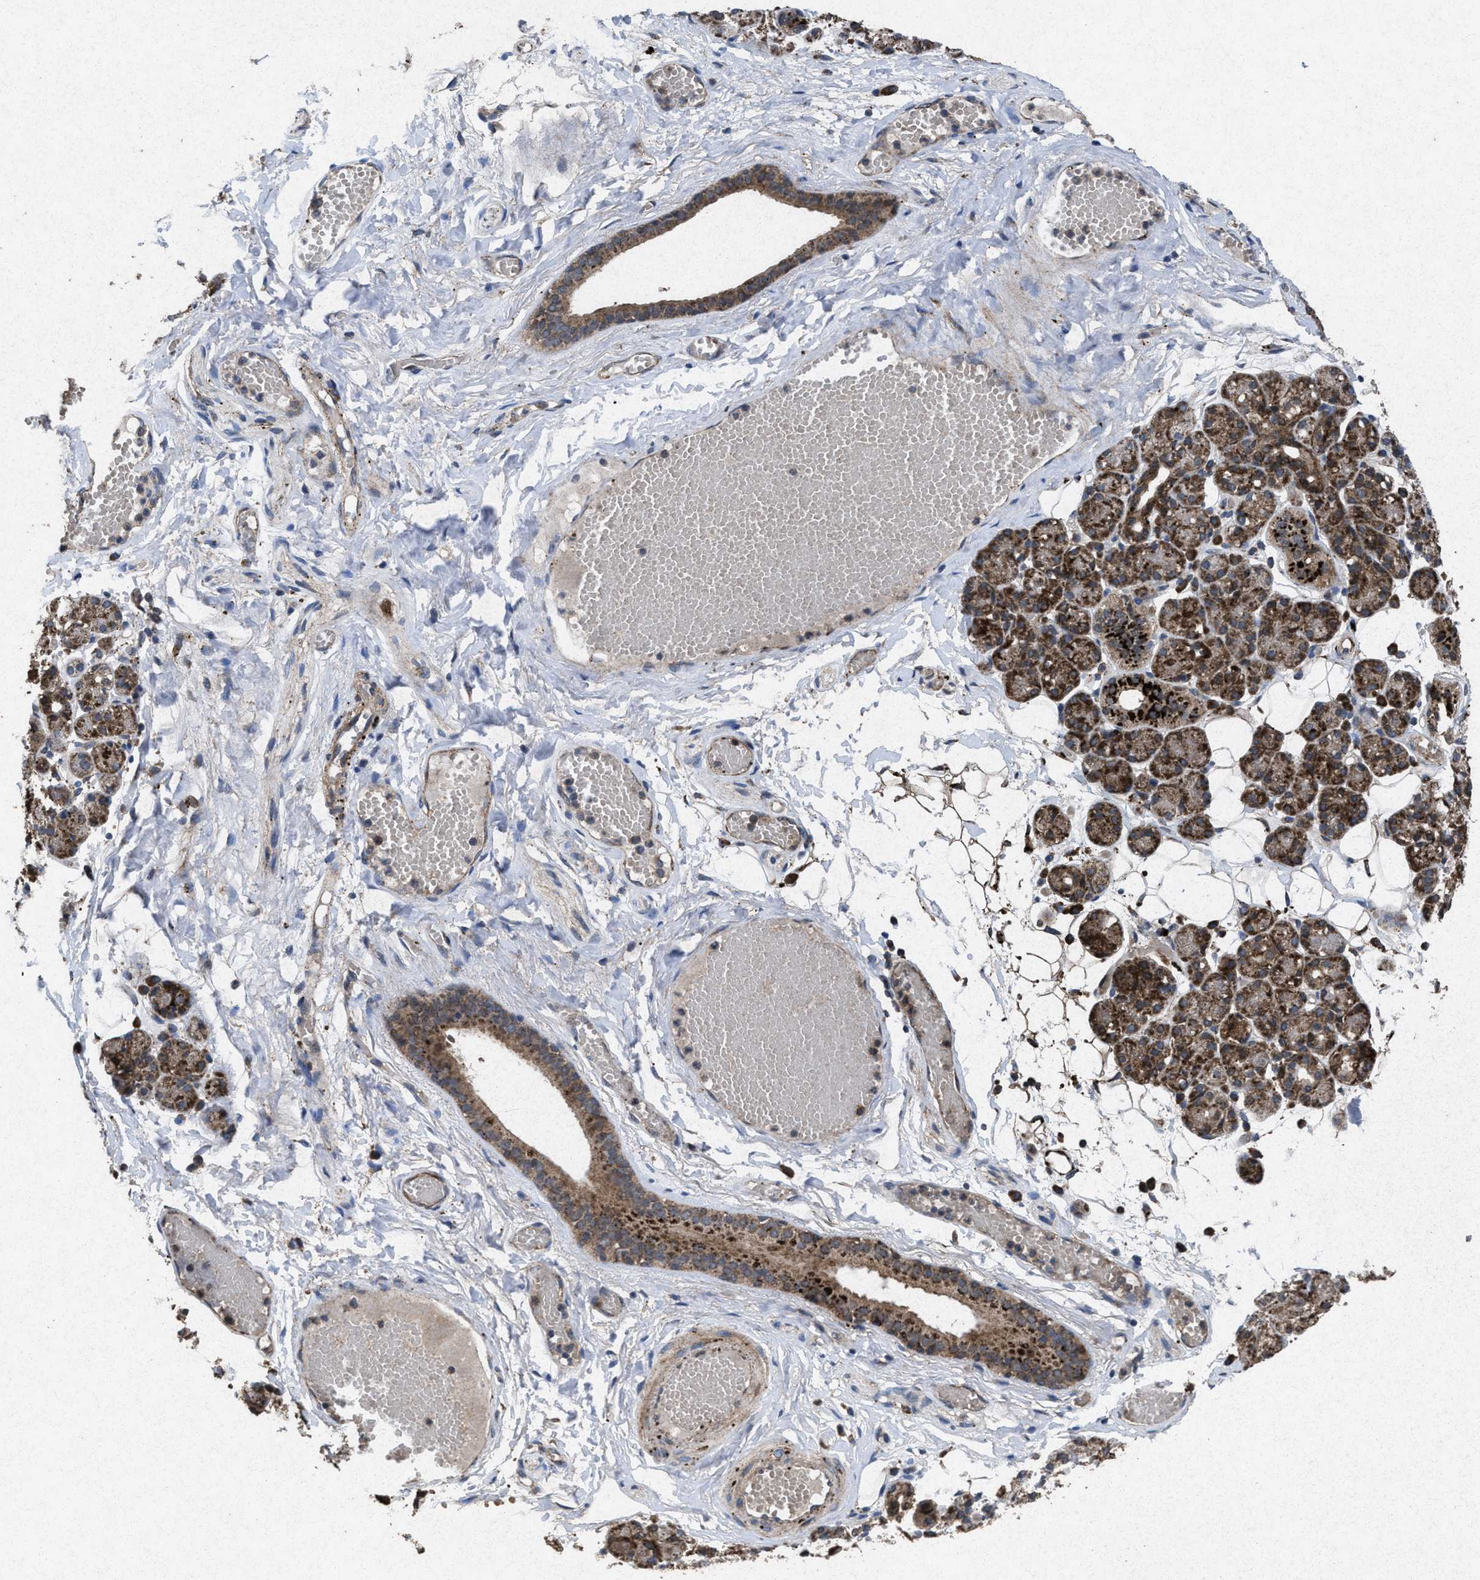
{"staining": {"intensity": "strong", "quantity": "25%-75%", "location": "cytoplasmic/membranous"}, "tissue": "salivary gland", "cell_type": "Glandular cells", "image_type": "normal", "snomed": [{"axis": "morphology", "description": "Normal tissue, NOS"}, {"axis": "topography", "description": "Salivary gland"}], "caption": "Immunohistochemistry (IHC) histopathology image of benign human salivary gland stained for a protein (brown), which reveals high levels of strong cytoplasmic/membranous expression in about 25%-75% of glandular cells.", "gene": "MSI2", "patient": {"sex": "male", "age": 63}}